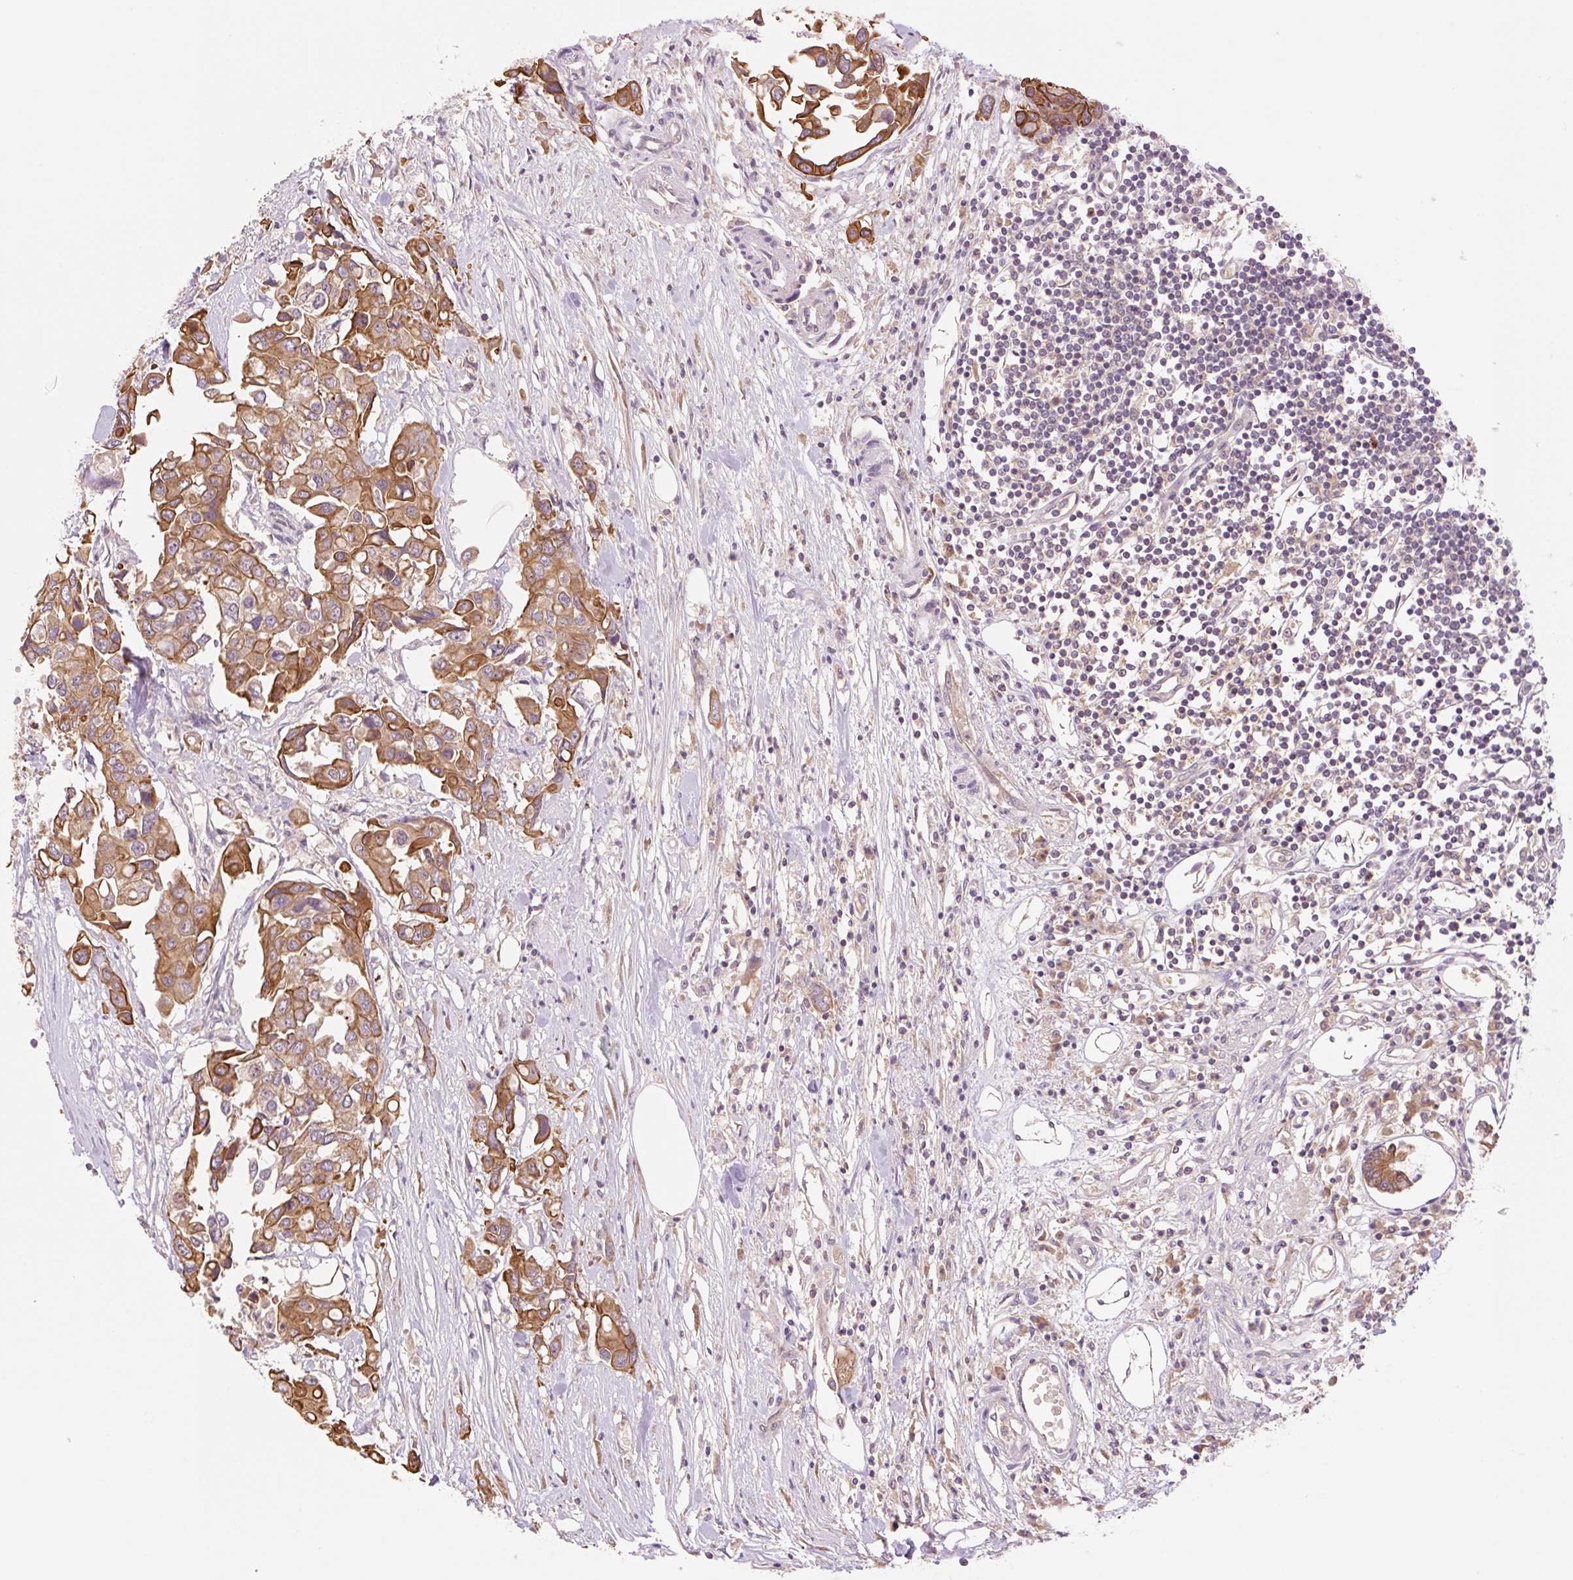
{"staining": {"intensity": "strong", "quantity": ">75%", "location": "cytoplasmic/membranous"}, "tissue": "colorectal cancer", "cell_type": "Tumor cells", "image_type": "cancer", "snomed": [{"axis": "morphology", "description": "Adenocarcinoma, NOS"}, {"axis": "topography", "description": "Colon"}], "caption": "DAB (3,3'-diaminobenzidine) immunohistochemical staining of human colorectal adenocarcinoma reveals strong cytoplasmic/membranous protein staining in about >75% of tumor cells. (IHC, brightfield microscopy, high magnification).", "gene": "YJU2B", "patient": {"sex": "male", "age": 77}}